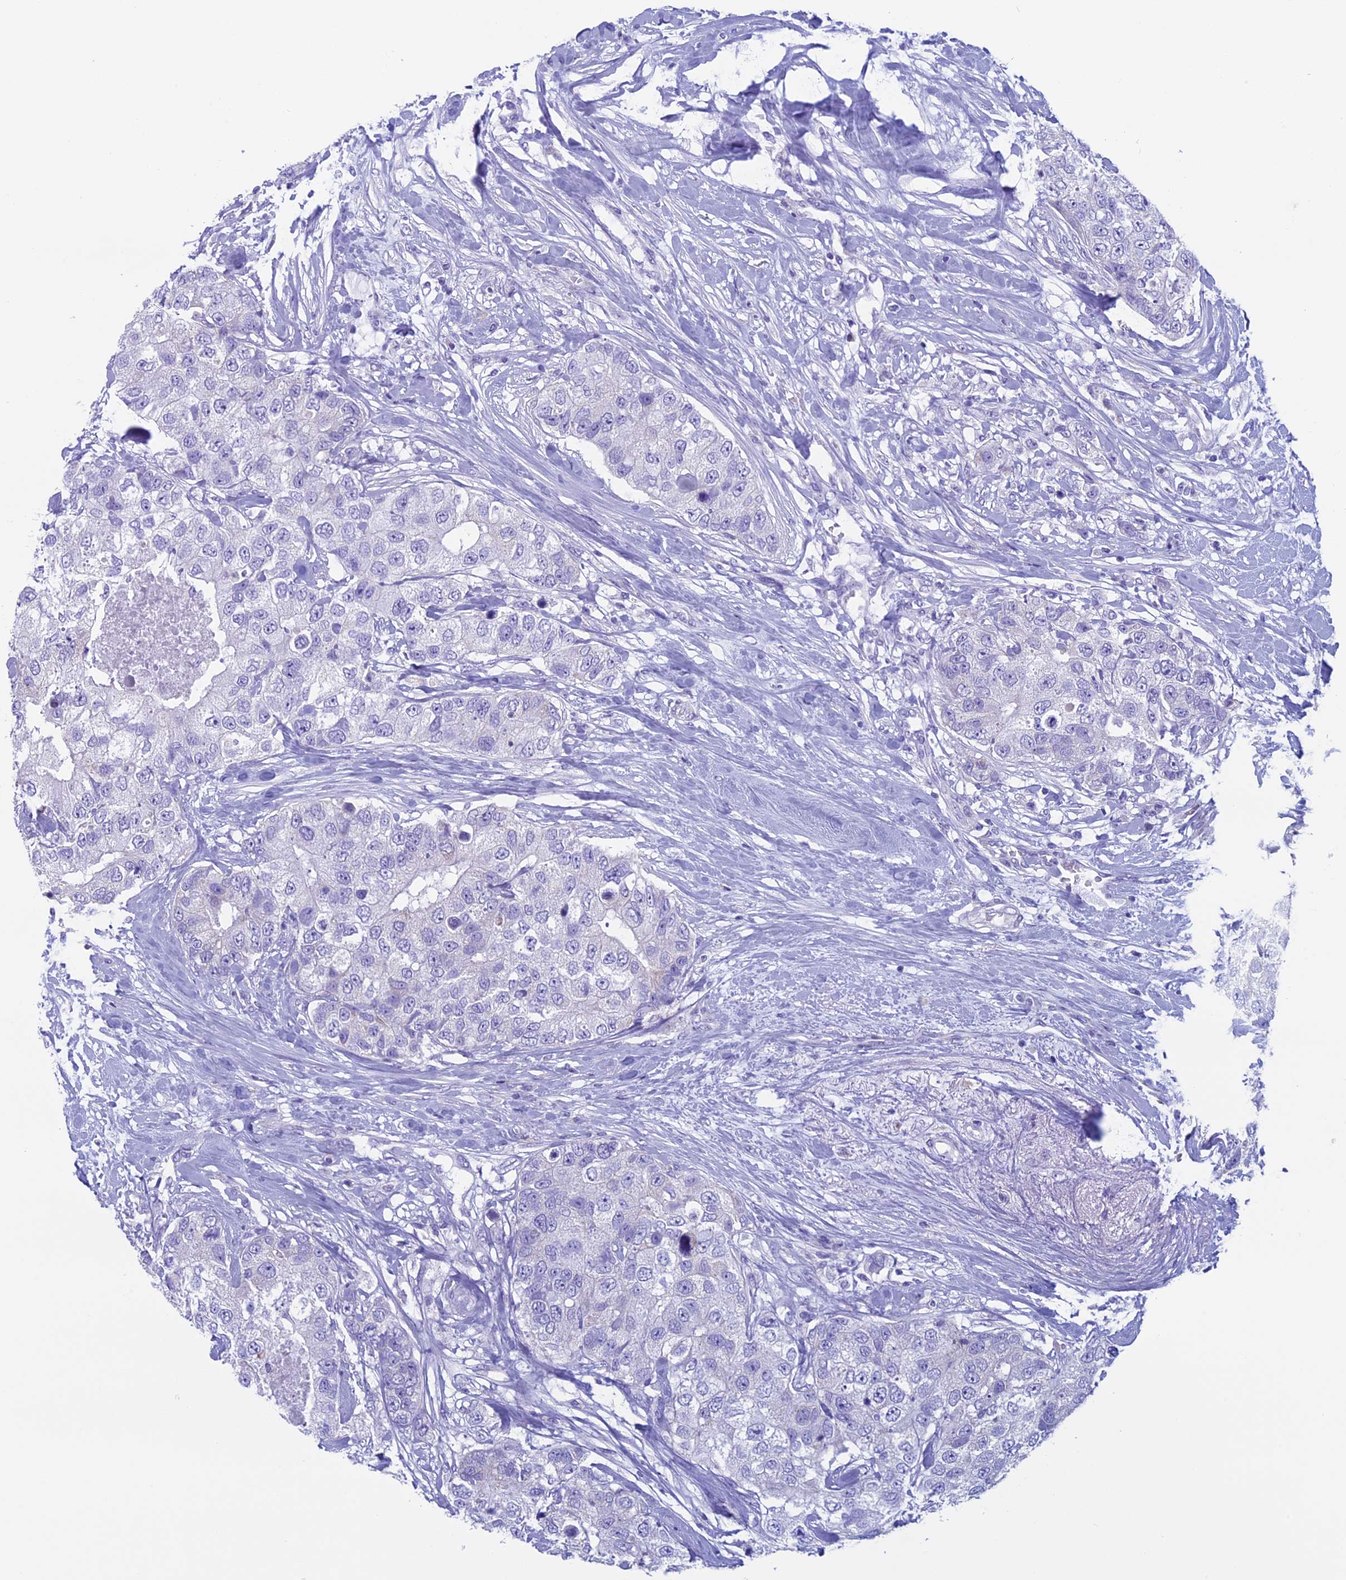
{"staining": {"intensity": "negative", "quantity": "none", "location": "none"}, "tissue": "breast cancer", "cell_type": "Tumor cells", "image_type": "cancer", "snomed": [{"axis": "morphology", "description": "Duct carcinoma"}, {"axis": "topography", "description": "Breast"}], "caption": "High power microscopy image of an immunohistochemistry (IHC) micrograph of breast cancer, revealing no significant staining in tumor cells. (DAB (3,3'-diaminobenzidine) immunohistochemistry (IHC) visualized using brightfield microscopy, high magnification).", "gene": "ZNF563", "patient": {"sex": "female", "age": 62}}